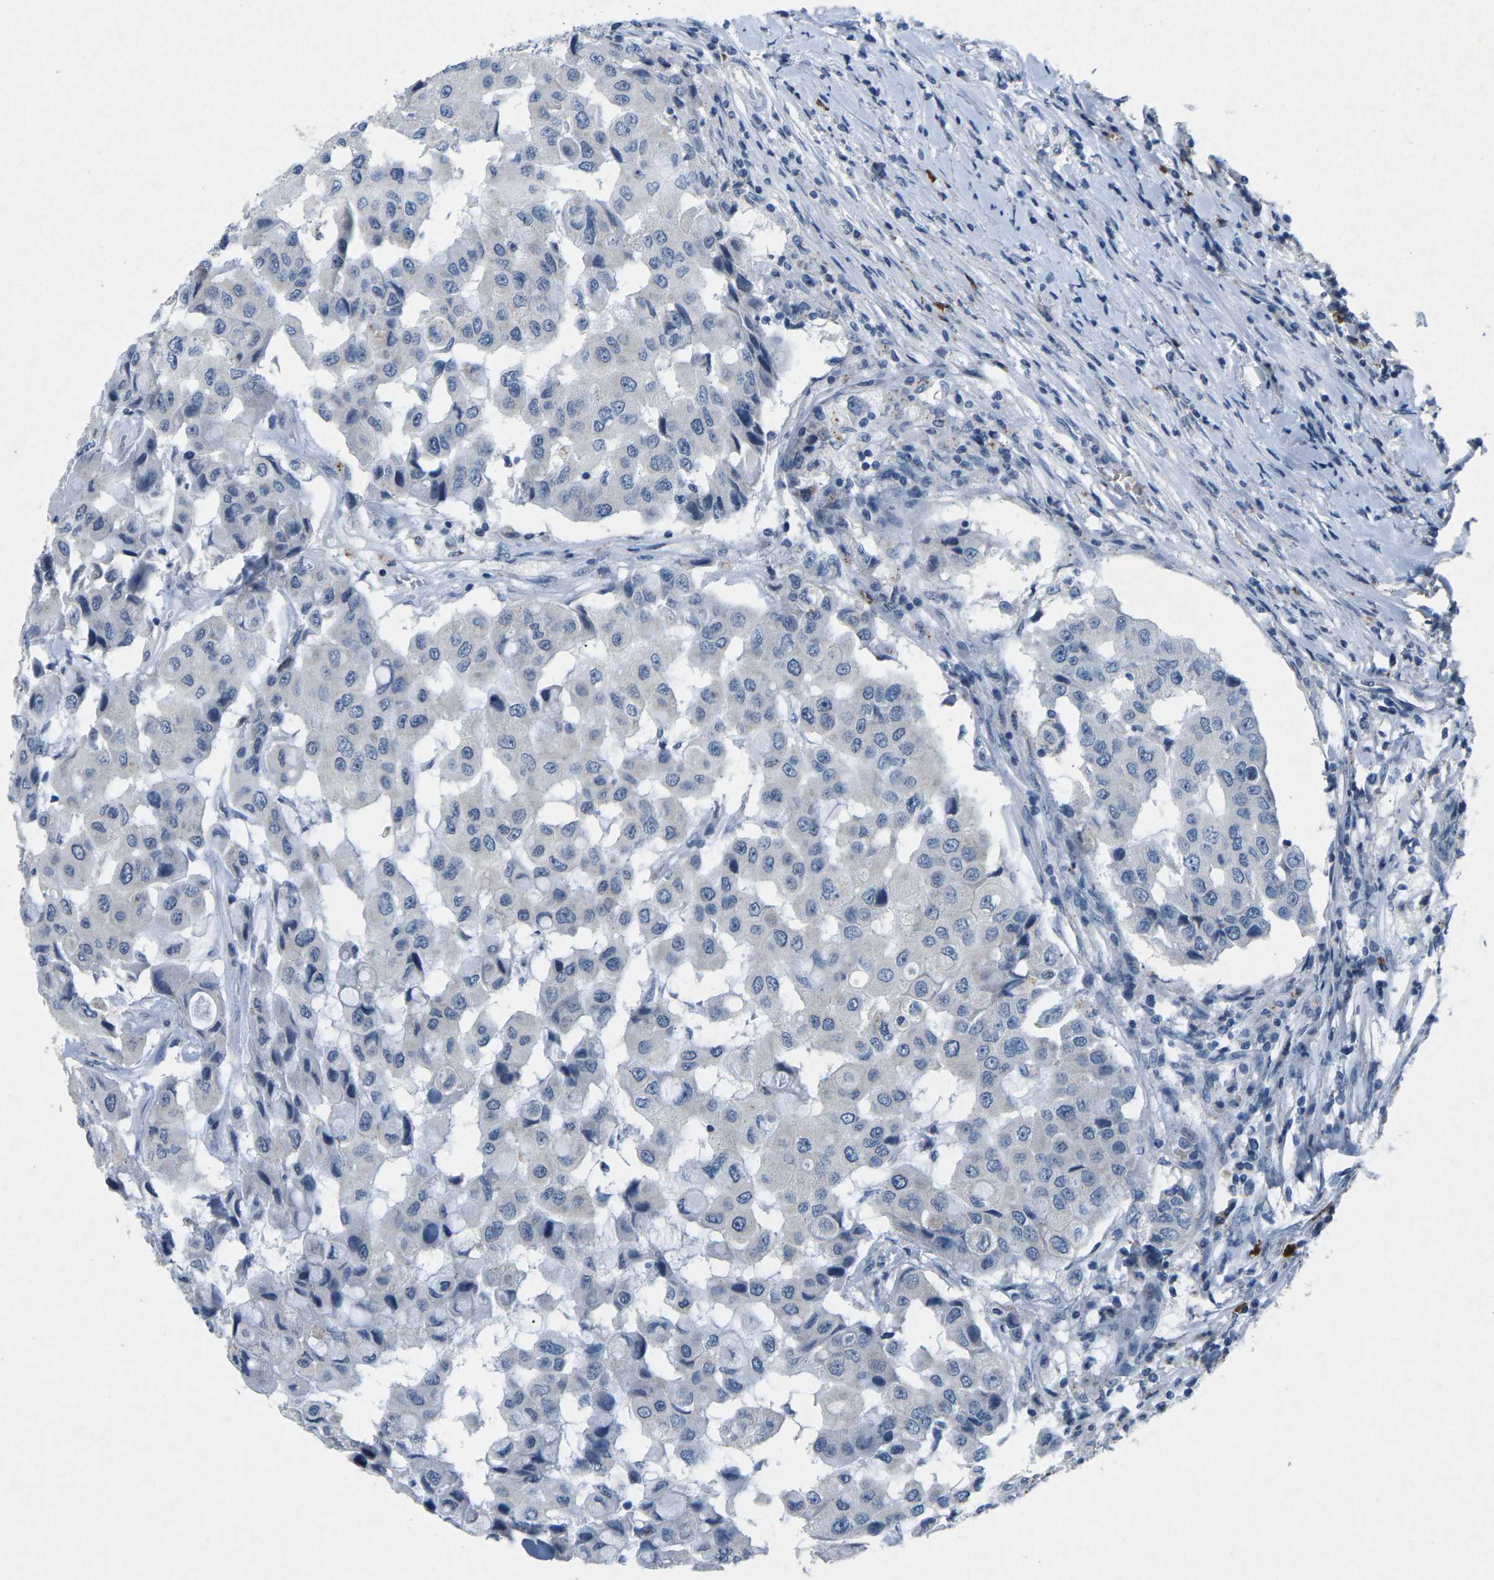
{"staining": {"intensity": "negative", "quantity": "none", "location": "none"}, "tissue": "breast cancer", "cell_type": "Tumor cells", "image_type": "cancer", "snomed": [{"axis": "morphology", "description": "Duct carcinoma"}, {"axis": "topography", "description": "Breast"}], "caption": "Immunohistochemical staining of breast cancer (invasive ductal carcinoma) demonstrates no significant positivity in tumor cells.", "gene": "PLG", "patient": {"sex": "female", "age": 27}}